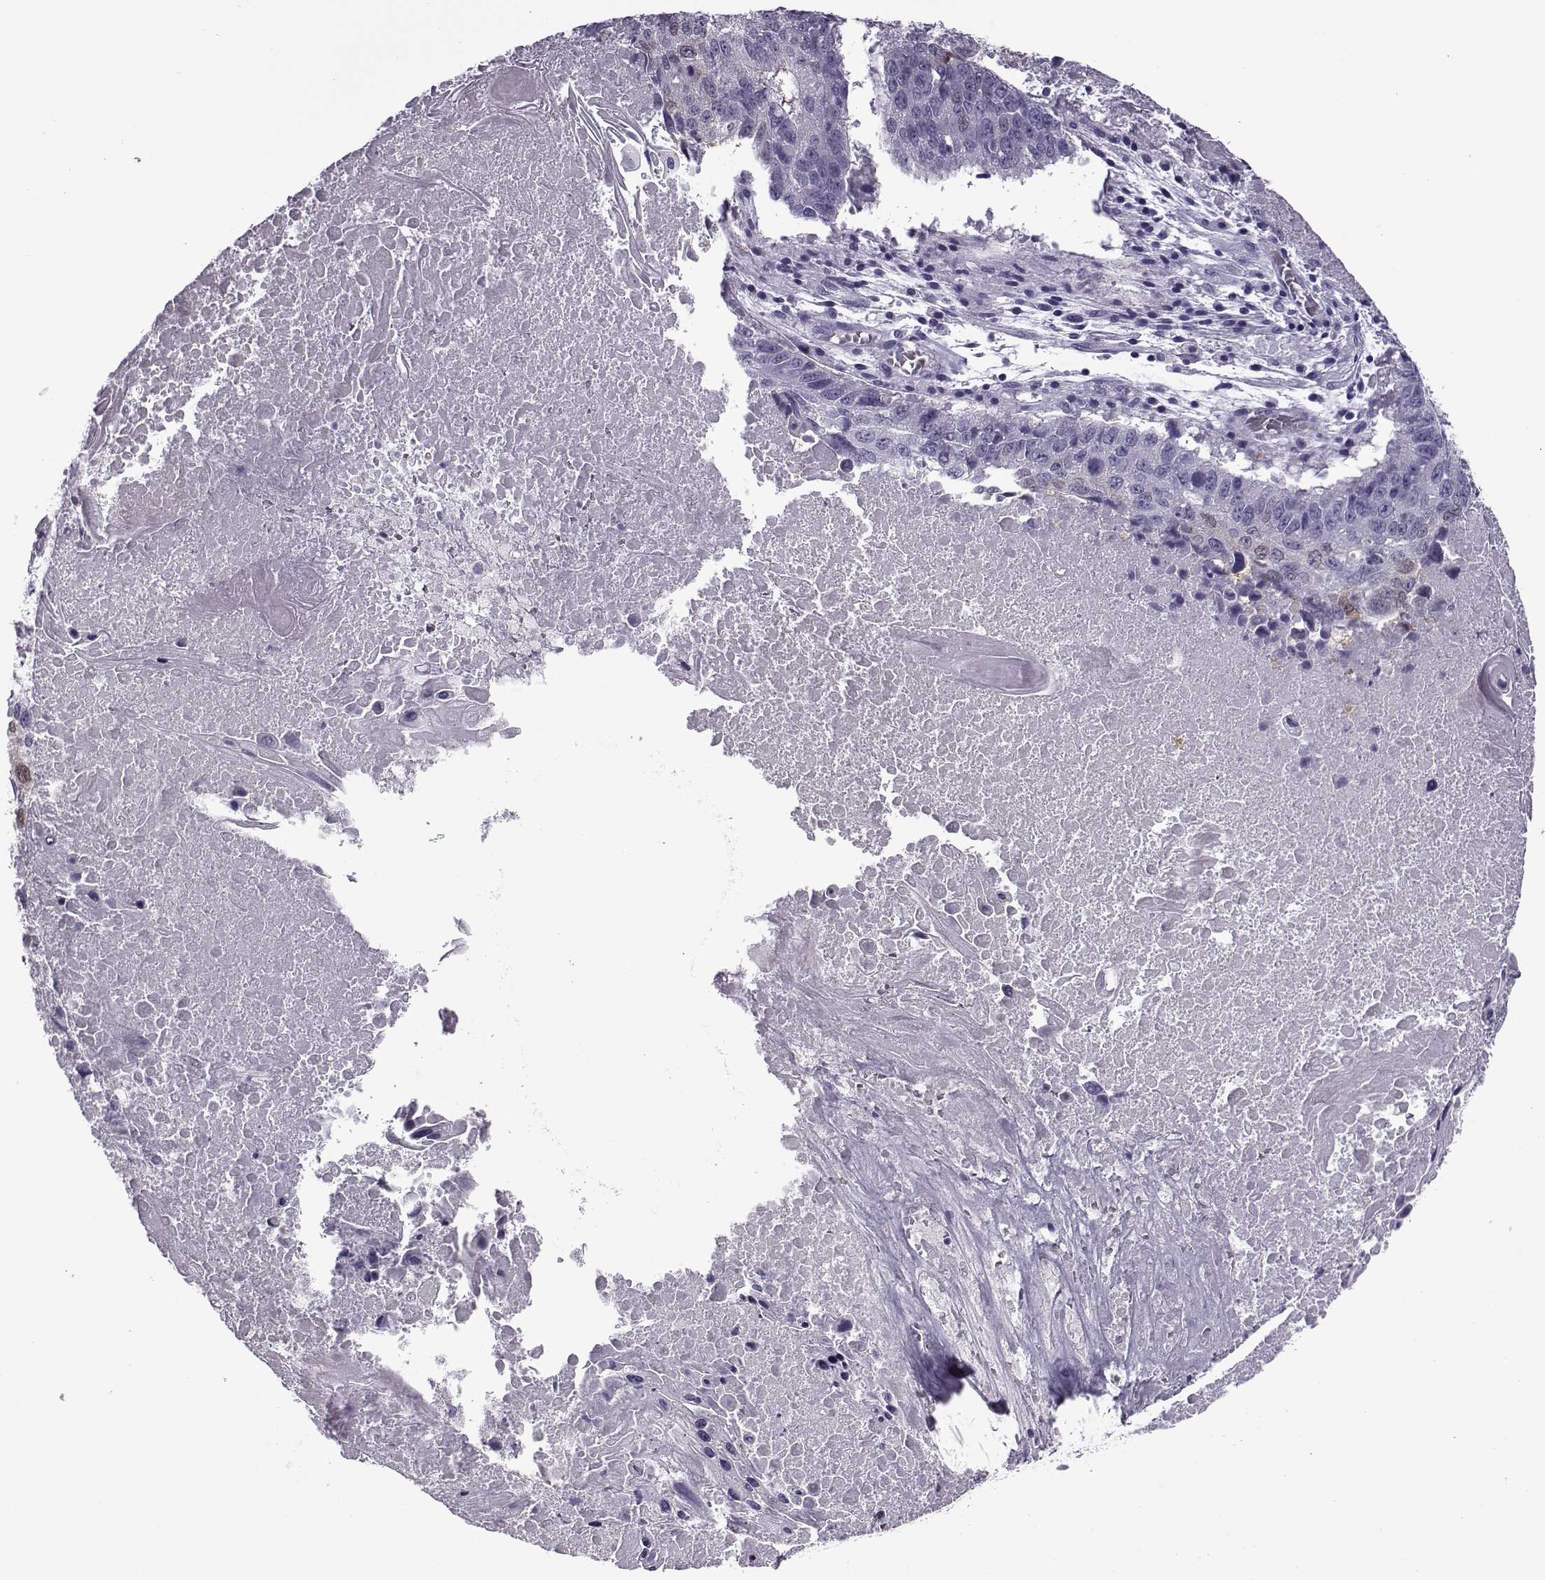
{"staining": {"intensity": "weak", "quantity": "<25%", "location": "cytoplasmic/membranous"}, "tissue": "lung cancer", "cell_type": "Tumor cells", "image_type": "cancer", "snomed": [{"axis": "morphology", "description": "Squamous cell carcinoma, NOS"}, {"axis": "topography", "description": "Lung"}], "caption": "Immunohistochemistry micrograph of neoplastic tissue: lung squamous cell carcinoma stained with DAB demonstrates no significant protein positivity in tumor cells.", "gene": "OIP5", "patient": {"sex": "male", "age": 73}}